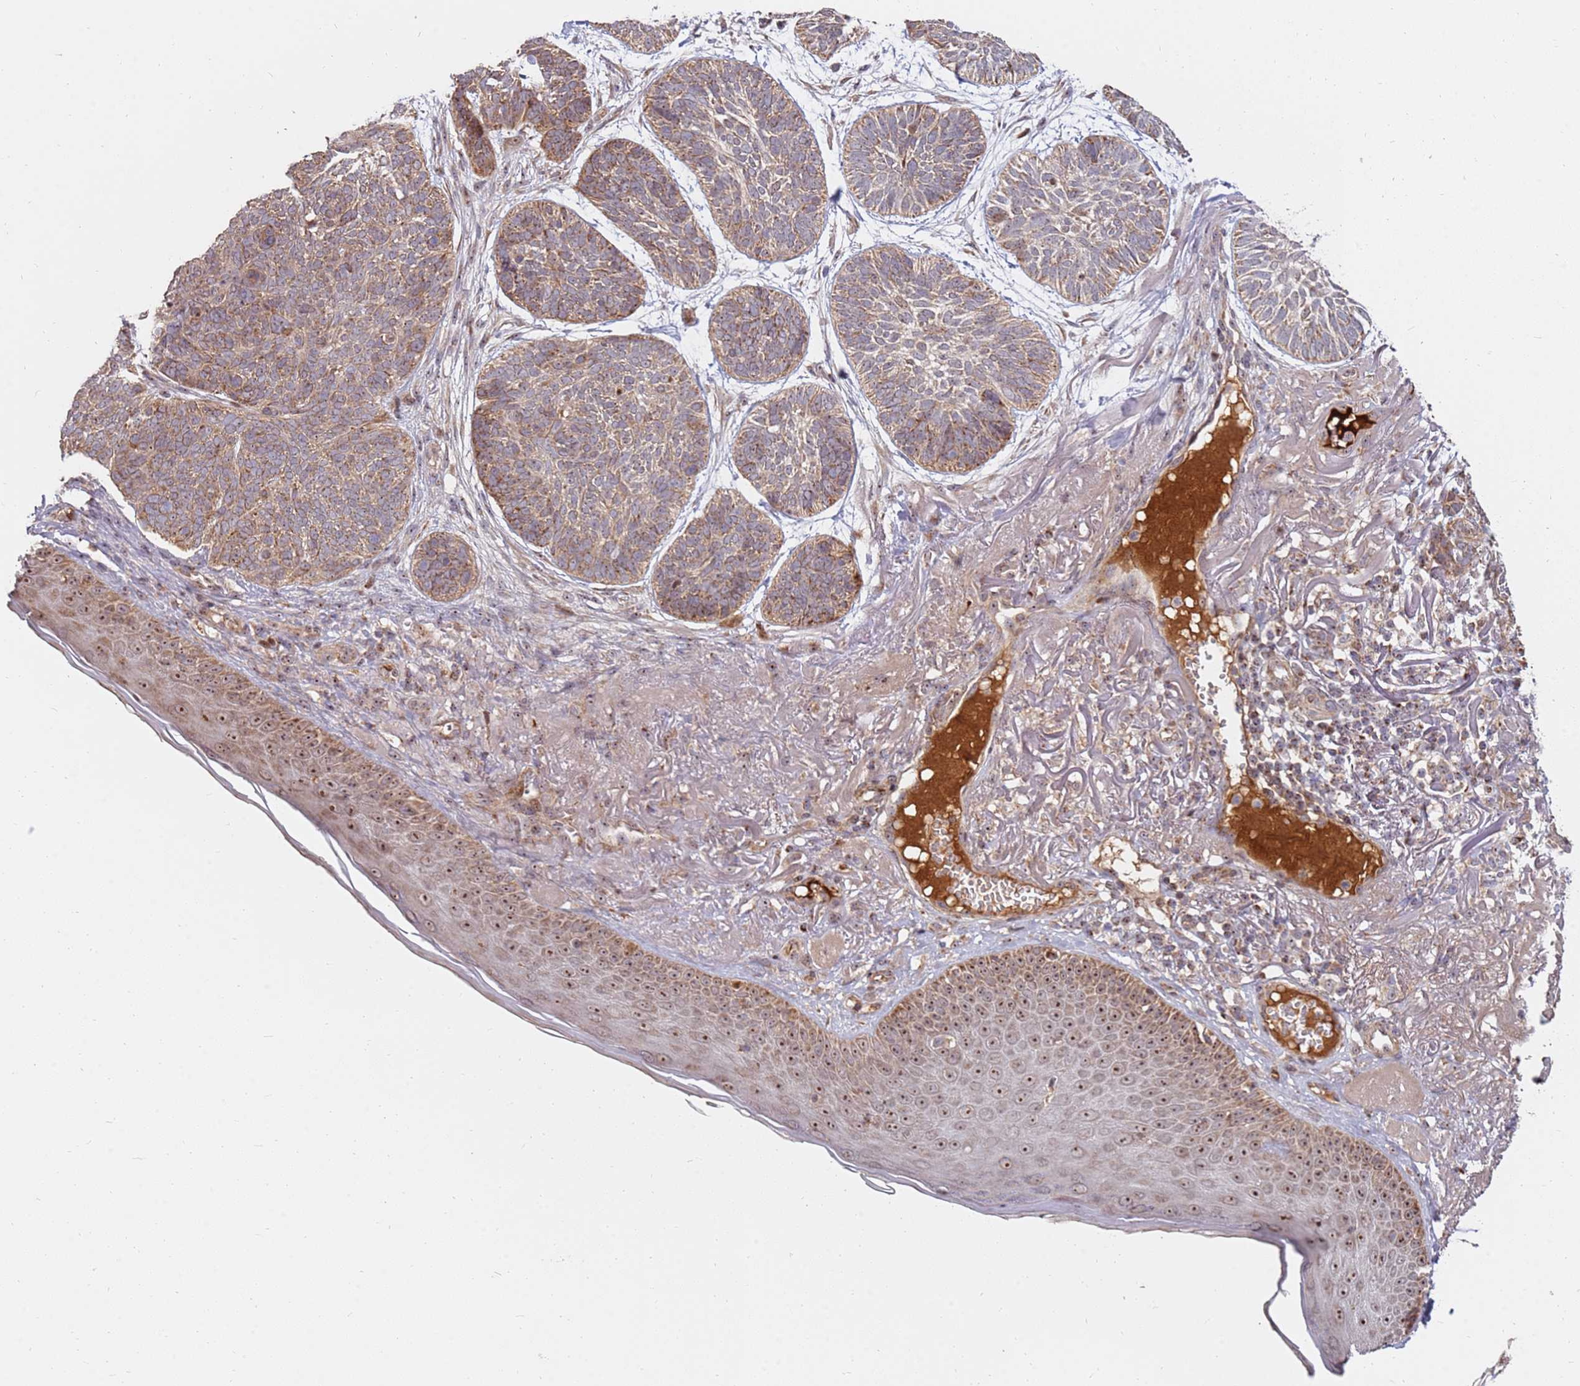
{"staining": {"intensity": "moderate", "quantity": ">75%", "location": "cytoplasmic/membranous"}, "tissue": "skin cancer", "cell_type": "Tumor cells", "image_type": "cancer", "snomed": [{"axis": "morphology", "description": "Normal tissue, NOS"}, {"axis": "morphology", "description": "Basal cell carcinoma"}, {"axis": "topography", "description": "Skin"}], "caption": "Immunohistochemical staining of human basal cell carcinoma (skin) displays medium levels of moderate cytoplasmic/membranous protein staining in approximately >75% of tumor cells.", "gene": "KIF25", "patient": {"sex": "male", "age": 66}}